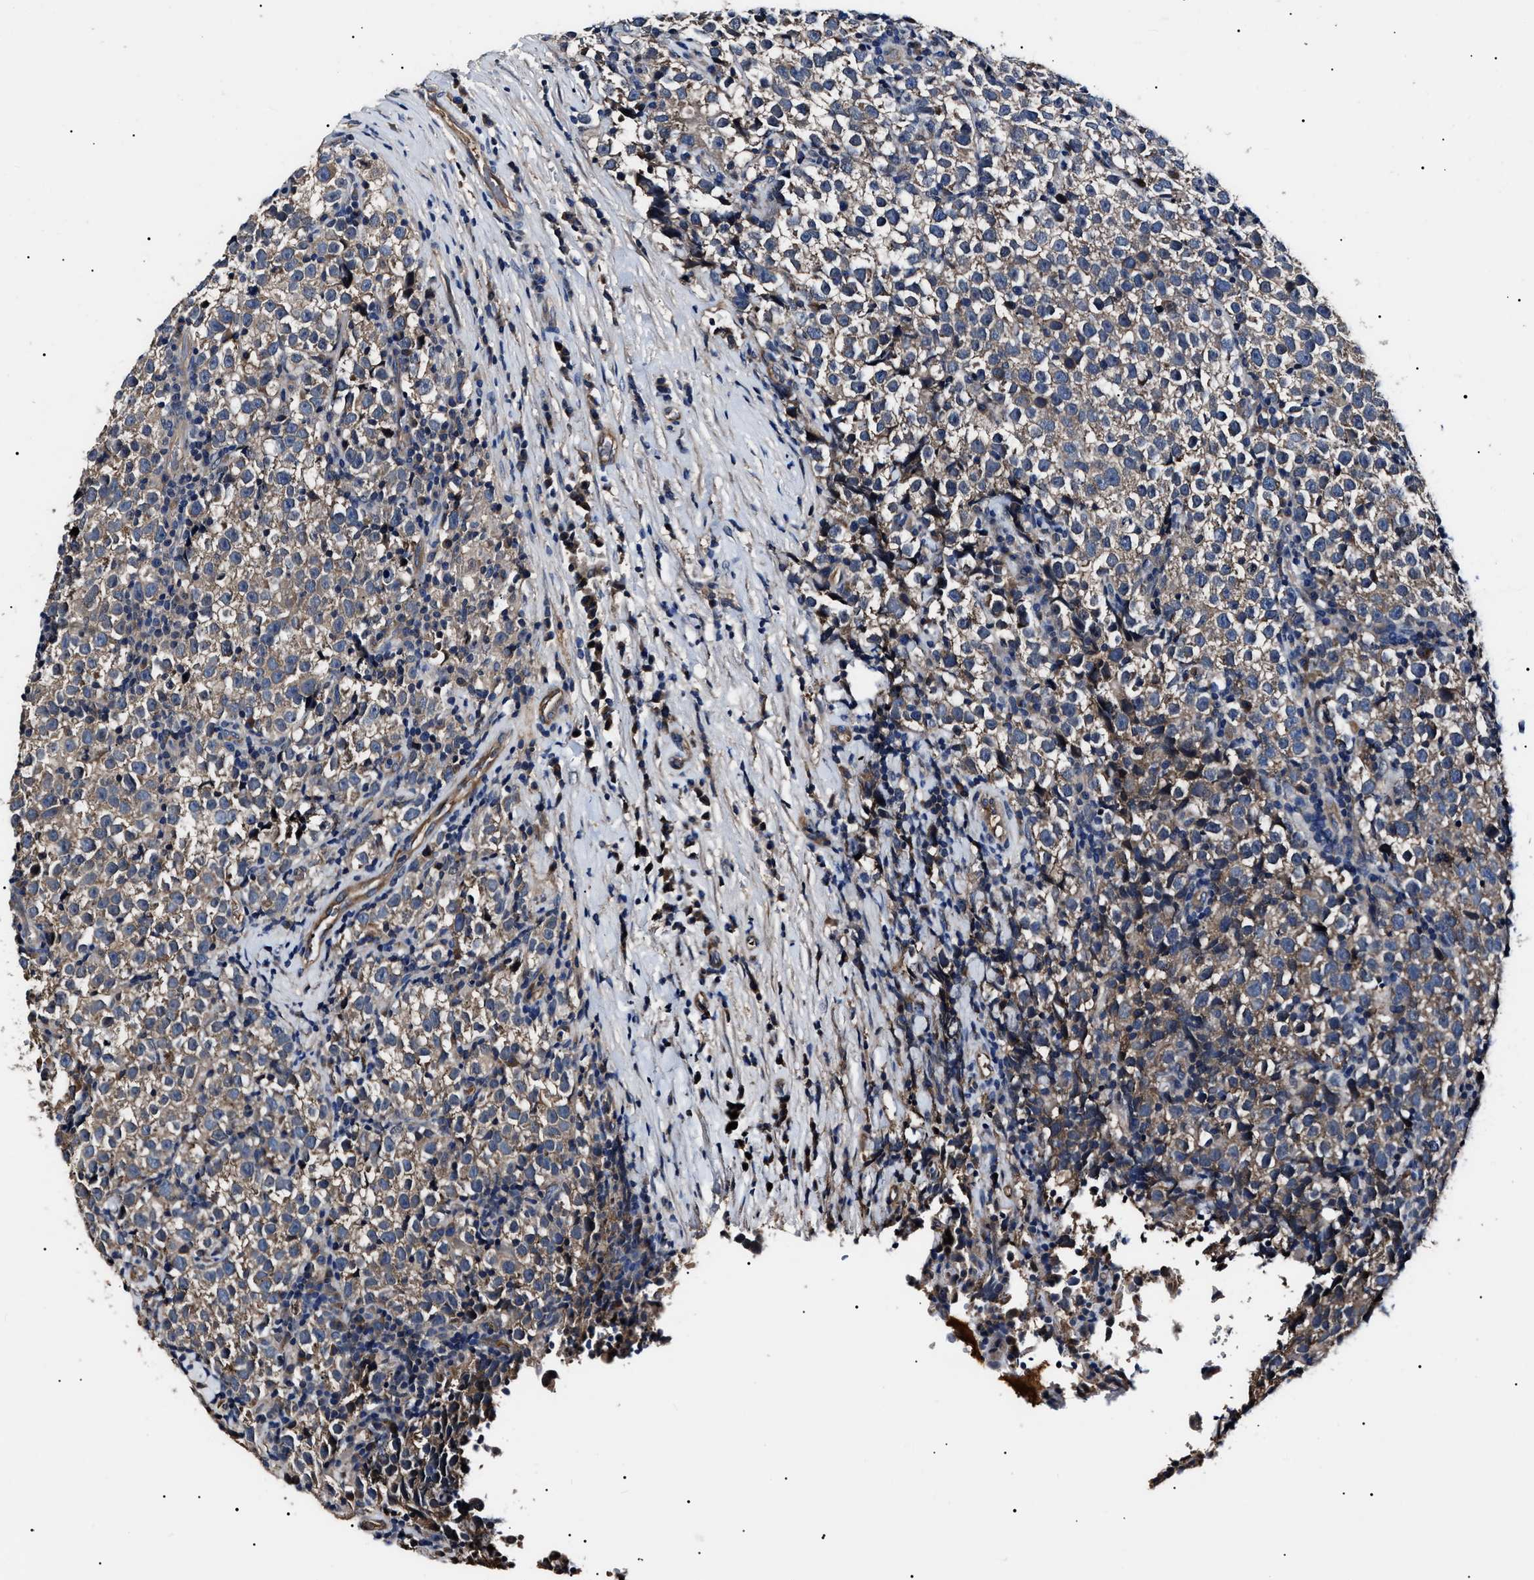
{"staining": {"intensity": "weak", "quantity": "25%-75%", "location": "cytoplasmic/membranous"}, "tissue": "testis cancer", "cell_type": "Tumor cells", "image_type": "cancer", "snomed": [{"axis": "morphology", "description": "Normal tissue, NOS"}, {"axis": "morphology", "description": "Seminoma, NOS"}, {"axis": "topography", "description": "Testis"}], "caption": "DAB (3,3'-diaminobenzidine) immunohistochemical staining of testis seminoma shows weak cytoplasmic/membranous protein staining in approximately 25%-75% of tumor cells.", "gene": "IFT81", "patient": {"sex": "male", "age": 43}}